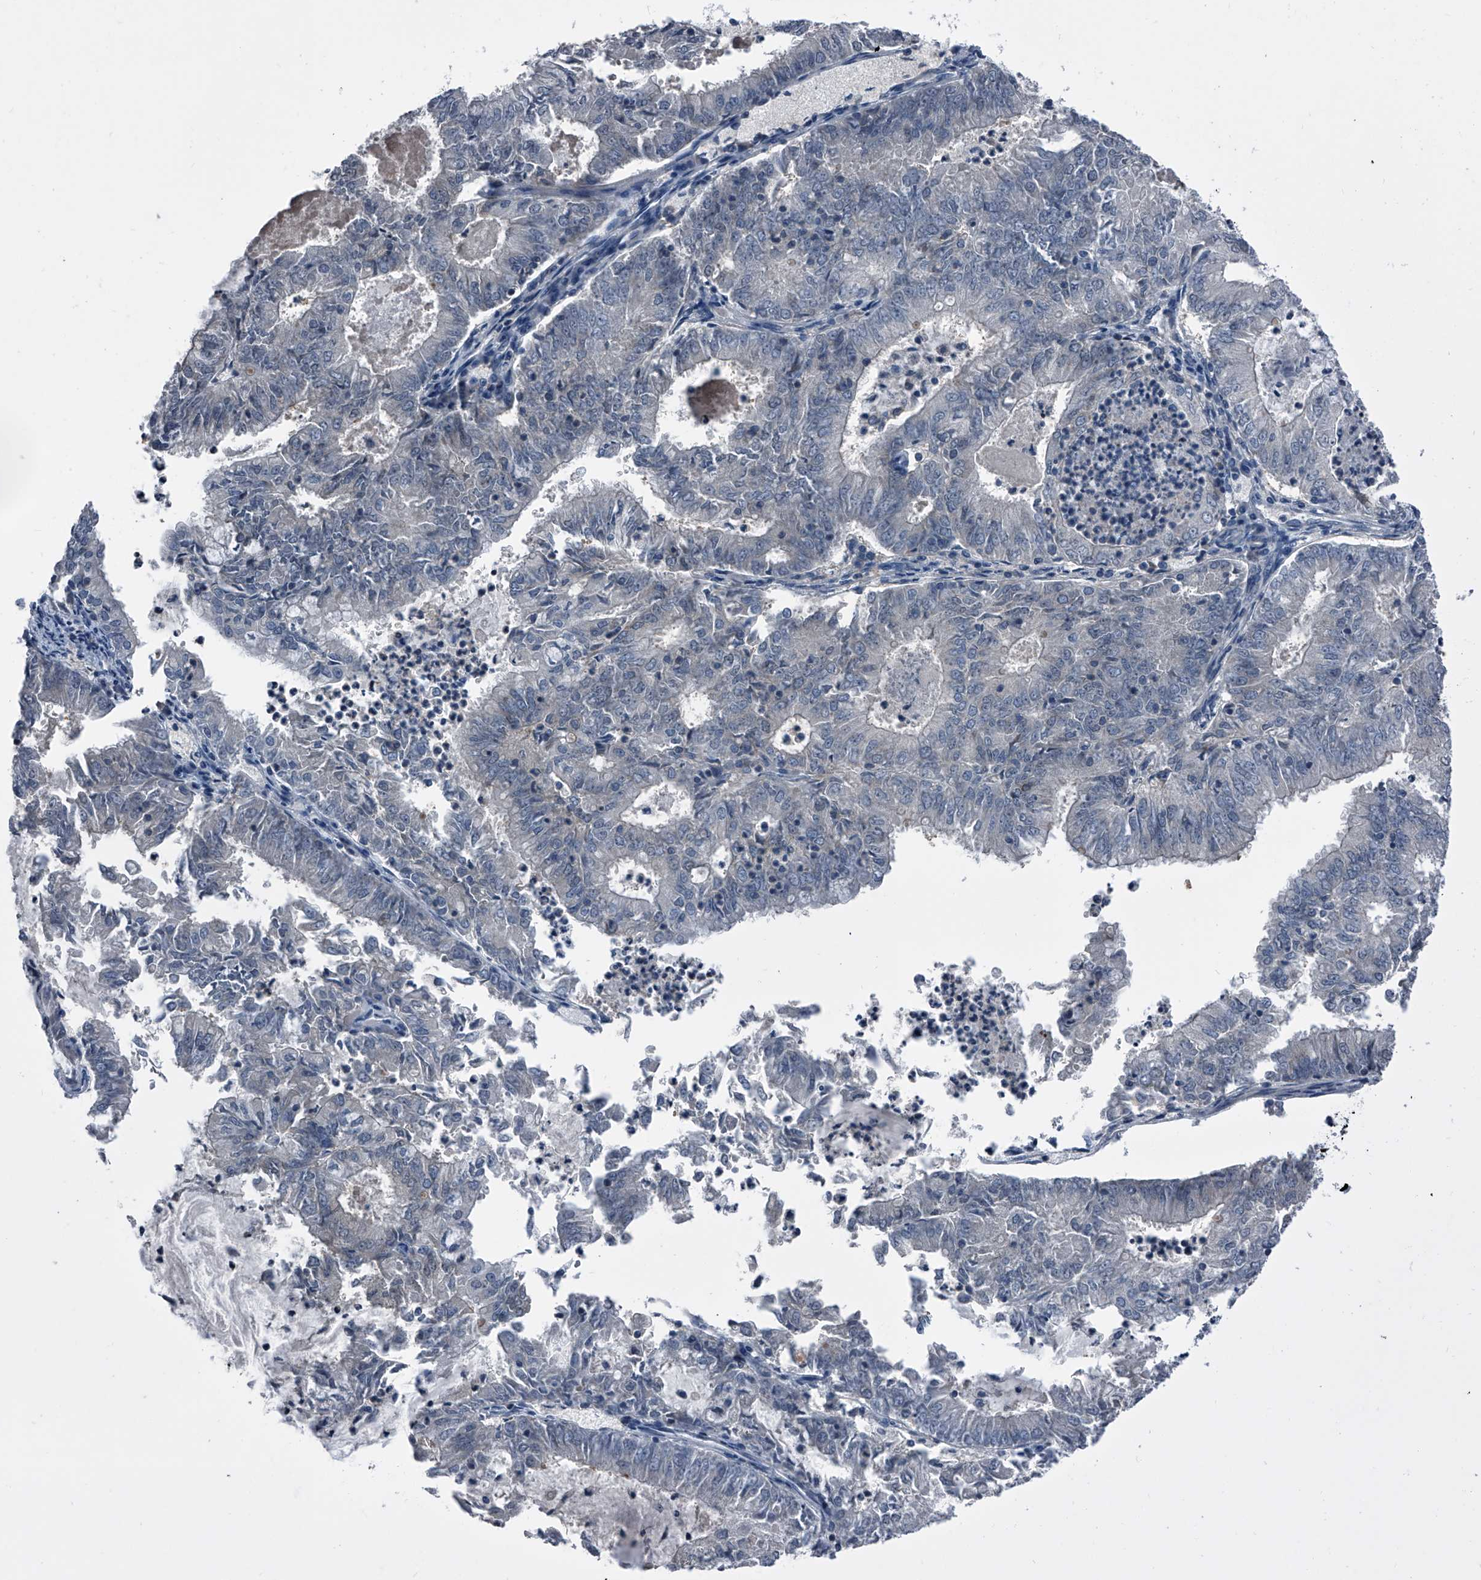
{"staining": {"intensity": "negative", "quantity": "none", "location": "none"}, "tissue": "endometrial cancer", "cell_type": "Tumor cells", "image_type": "cancer", "snomed": [{"axis": "morphology", "description": "Adenocarcinoma, NOS"}, {"axis": "topography", "description": "Endometrium"}], "caption": "The histopathology image exhibits no staining of tumor cells in endometrial cancer. (Brightfield microscopy of DAB (3,3'-diaminobenzidine) immunohistochemistry at high magnification).", "gene": "PIP5K1A", "patient": {"sex": "female", "age": 57}}